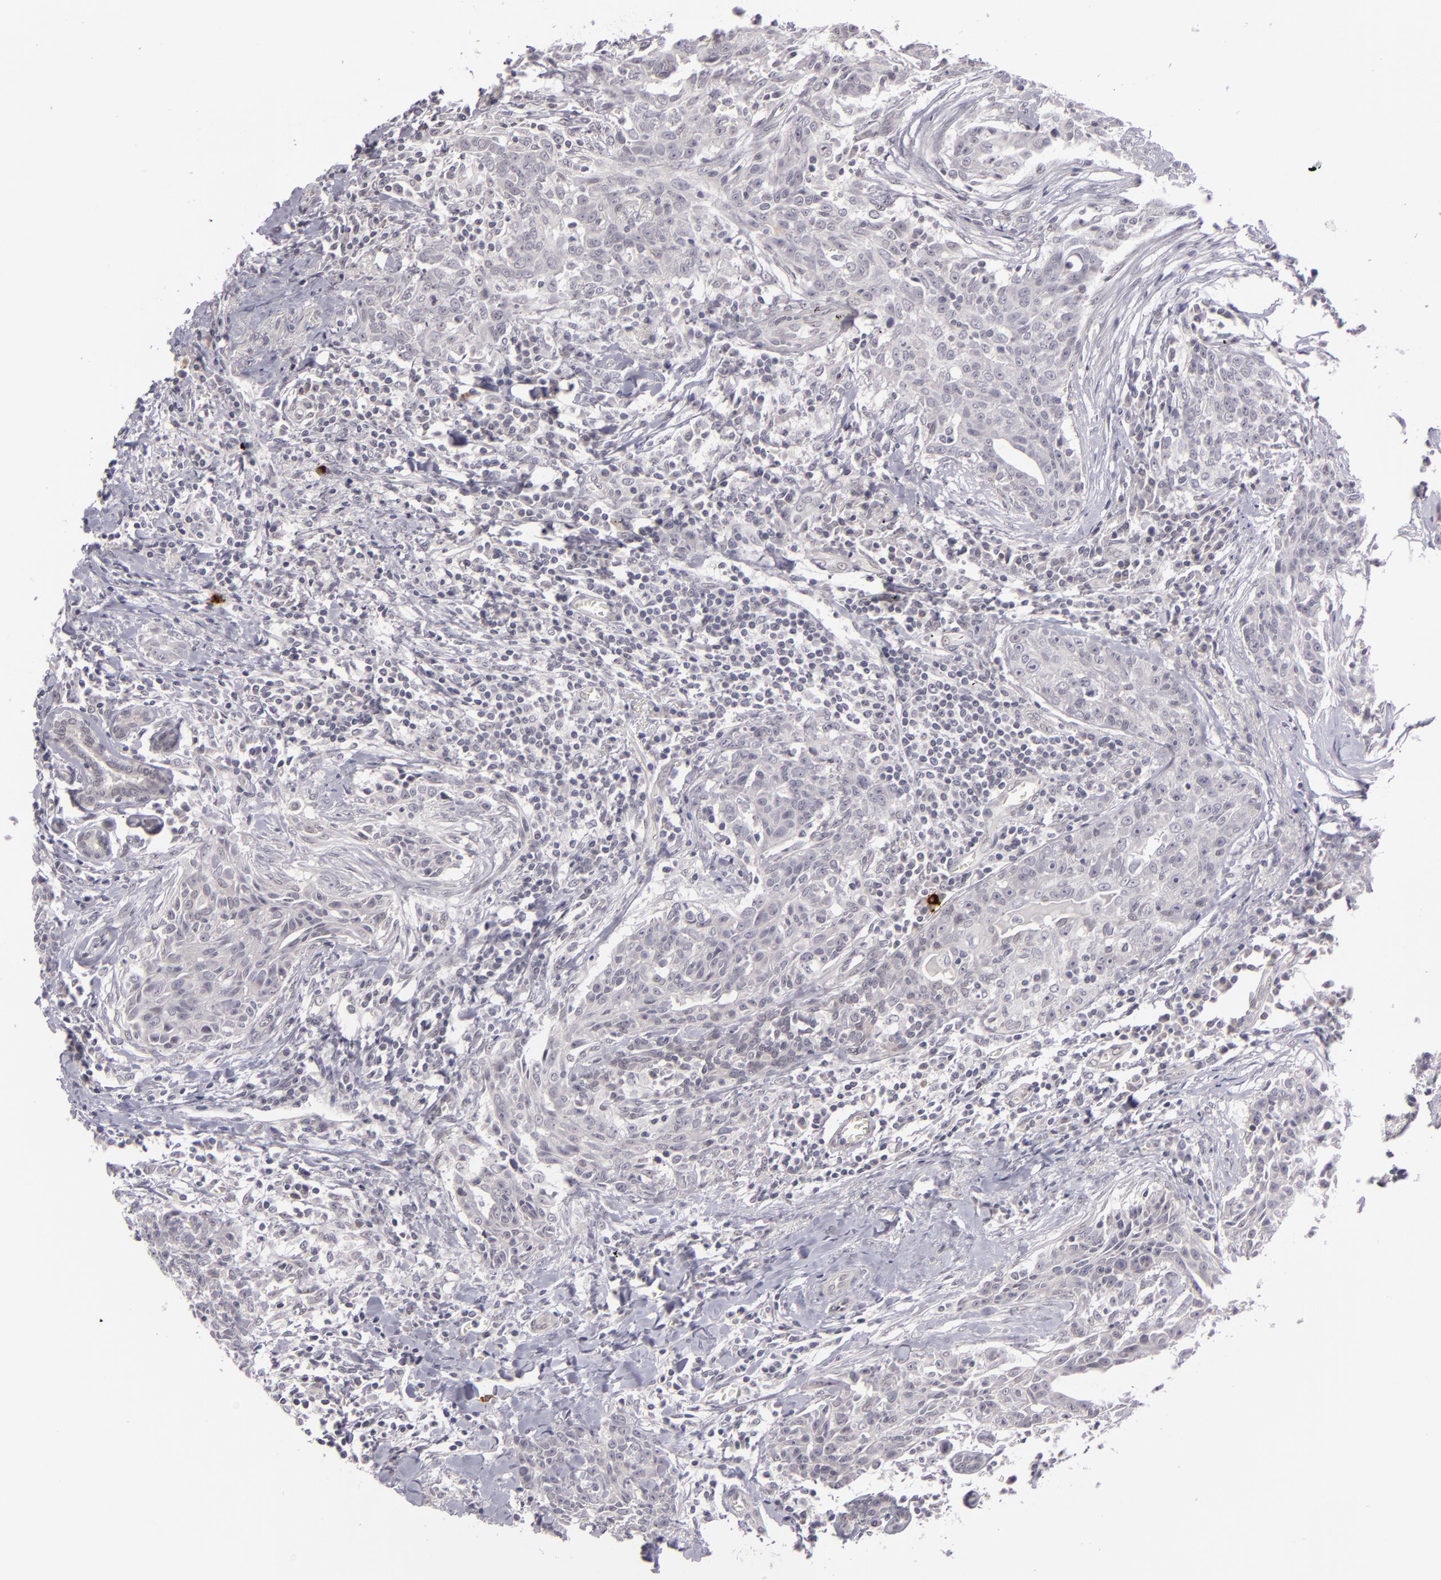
{"staining": {"intensity": "negative", "quantity": "none", "location": "none"}, "tissue": "breast cancer", "cell_type": "Tumor cells", "image_type": "cancer", "snomed": [{"axis": "morphology", "description": "Duct carcinoma"}, {"axis": "topography", "description": "Breast"}], "caption": "High power microscopy micrograph of an immunohistochemistry (IHC) photomicrograph of breast cancer (infiltrating ductal carcinoma), revealing no significant positivity in tumor cells.", "gene": "ZNF205", "patient": {"sex": "female", "age": 50}}